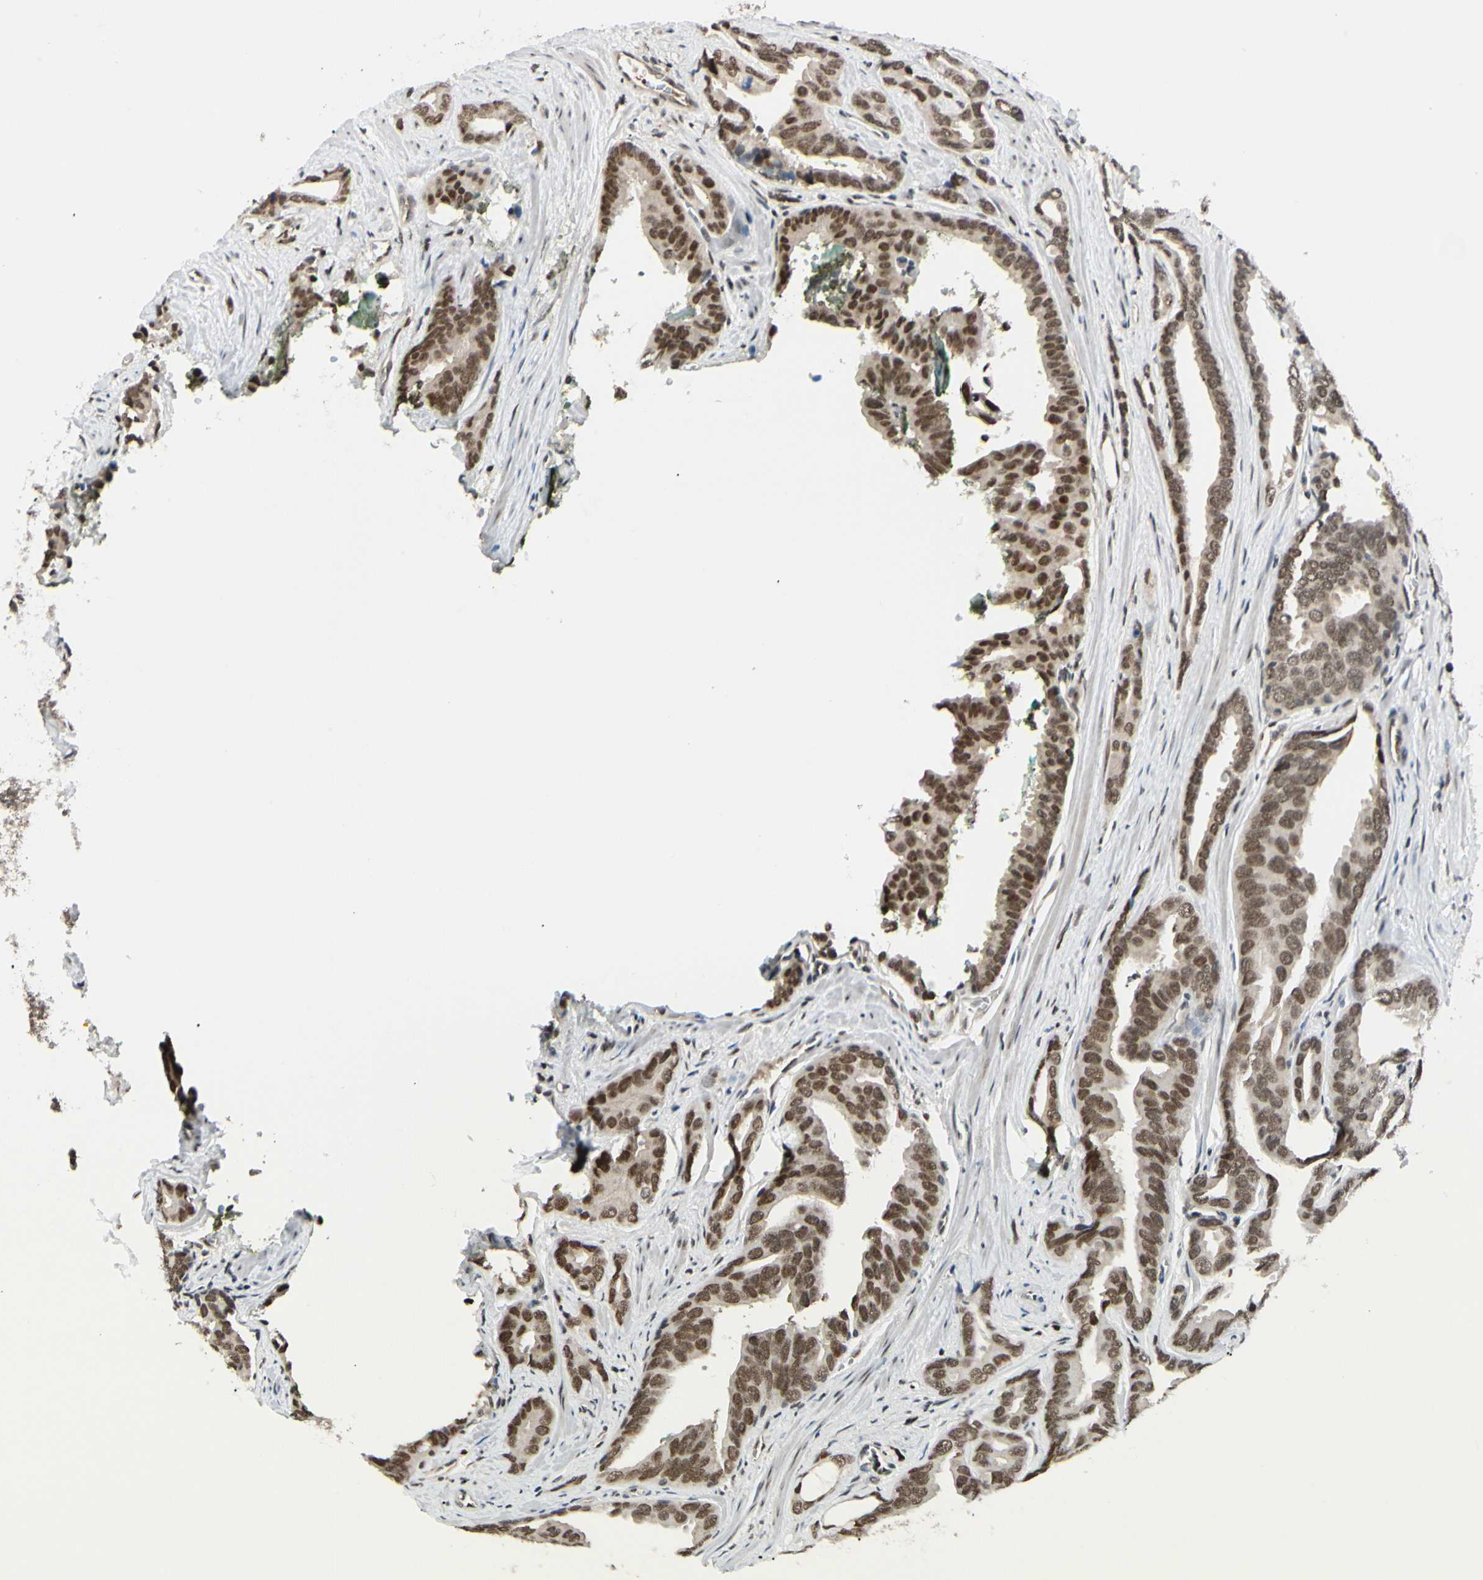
{"staining": {"intensity": "moderate", "quantity": ">75%", "location": "nuclear"}, "tissue": "prostate cancer", "cell_type": "Tumor cells", "image_type": "cancer", "snomed": [{"axis": "morphology", "description": "Adenocarcinoma, High grade"}, {"axis": "topography", "description": "Prostate"}], "caption": "Protein expression analysis of human prostate cancer (adenocarcinoma (high-grade)) reveals moderate nuclear positivity in about >75% of tumor cells.", "gene": "SUFU", "patient": {"sex": "male", "age": 67}}